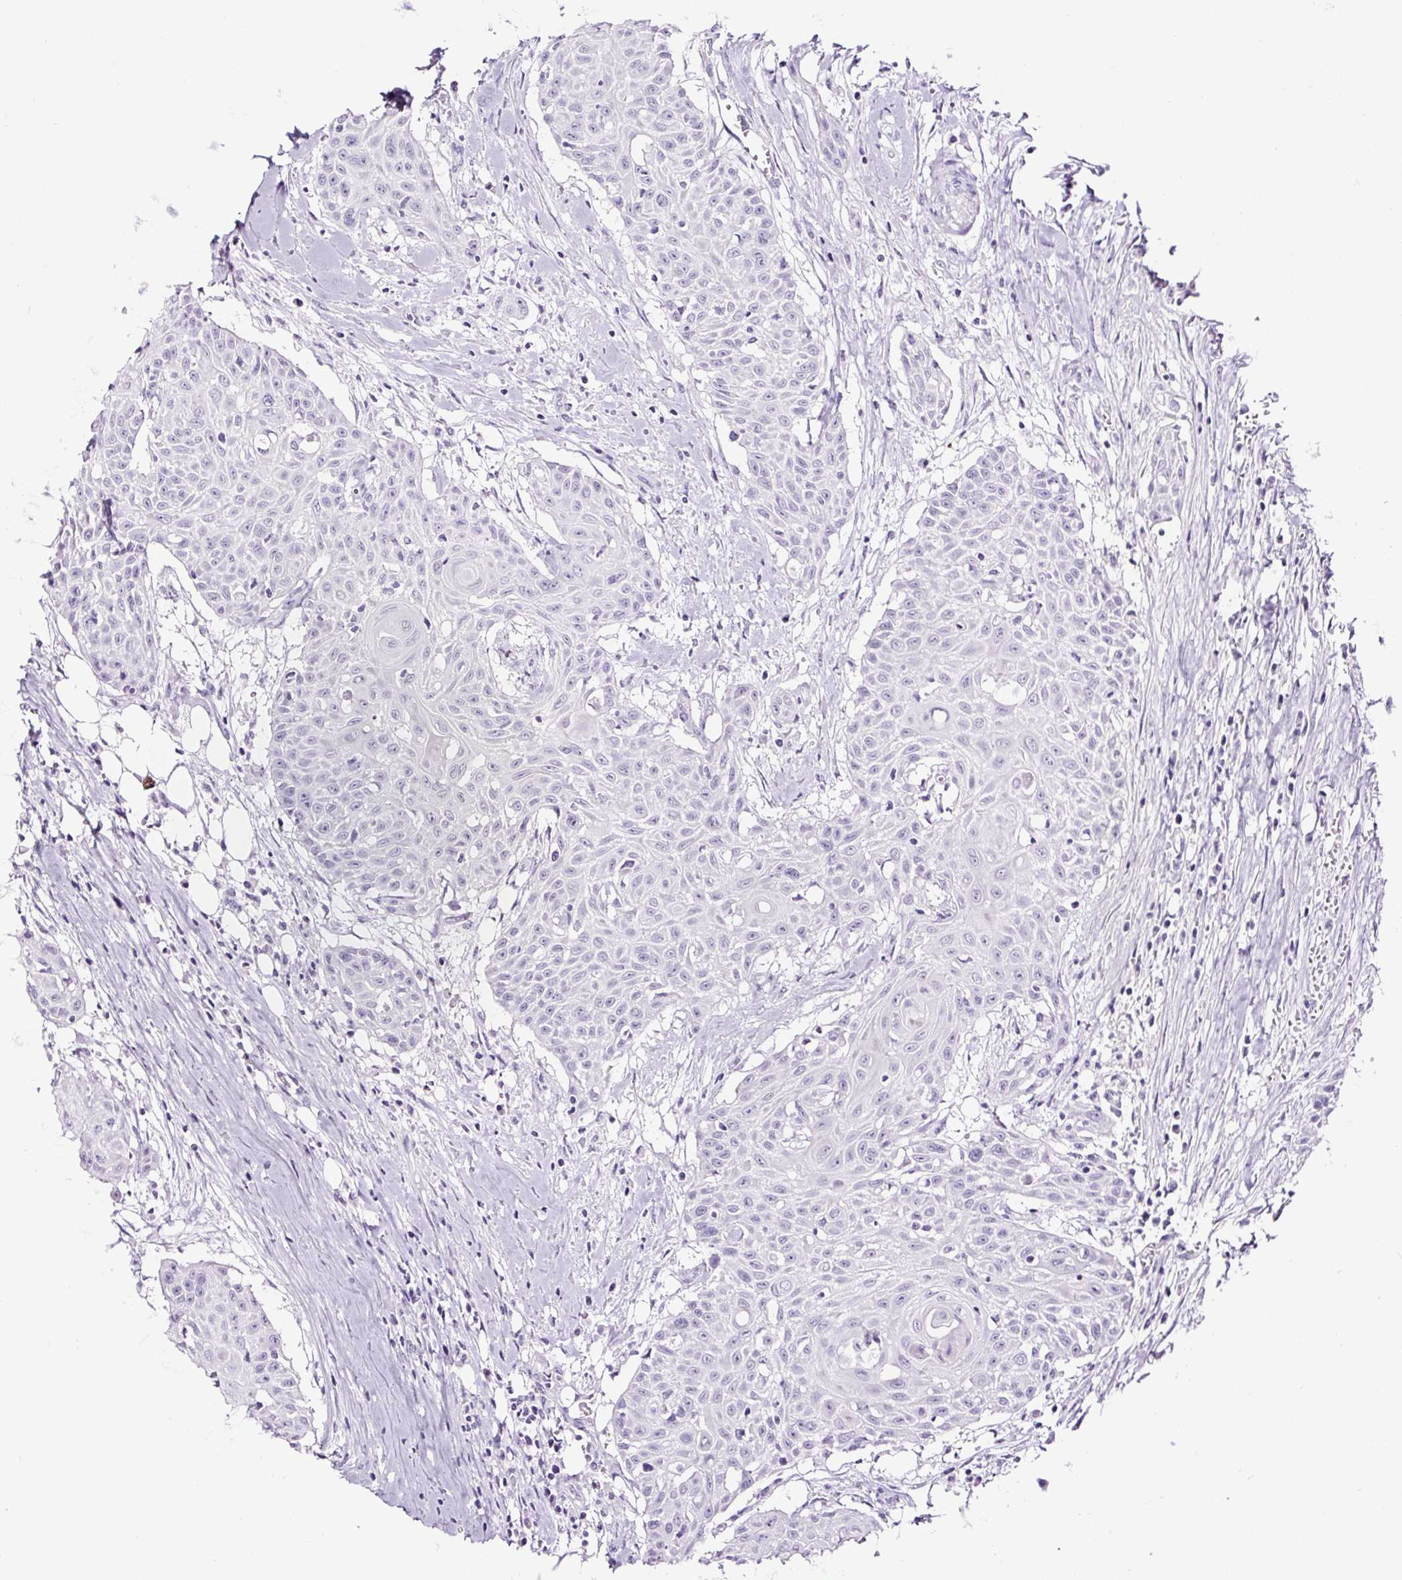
{"staining": {"intensity": "negative", "quantity": "none", "location": "none"}, "tissue": "head and neck cancer", "cell_type": "Tumor cells", "image_type": "cancer", "snomed": [{"axis": "morphology", "description": "Squamous cell carcinoma, NOS"}, {"axis": "topography", "description": "Lymph node"}, {"axis": "topography", "description": "Salivary gland"}, {"axis": "topography", "description": "Head-Neck"}], "caption": "An immunohistochemistry photomicrograph of head and neck cancer (squamous cell carcinoma) is shown. There is no staining in tumor cells of head and neck cancer (squamous cell carcinoma).", "gene": "NPHS2", "patient": {"sex": "female", "age": 74}}